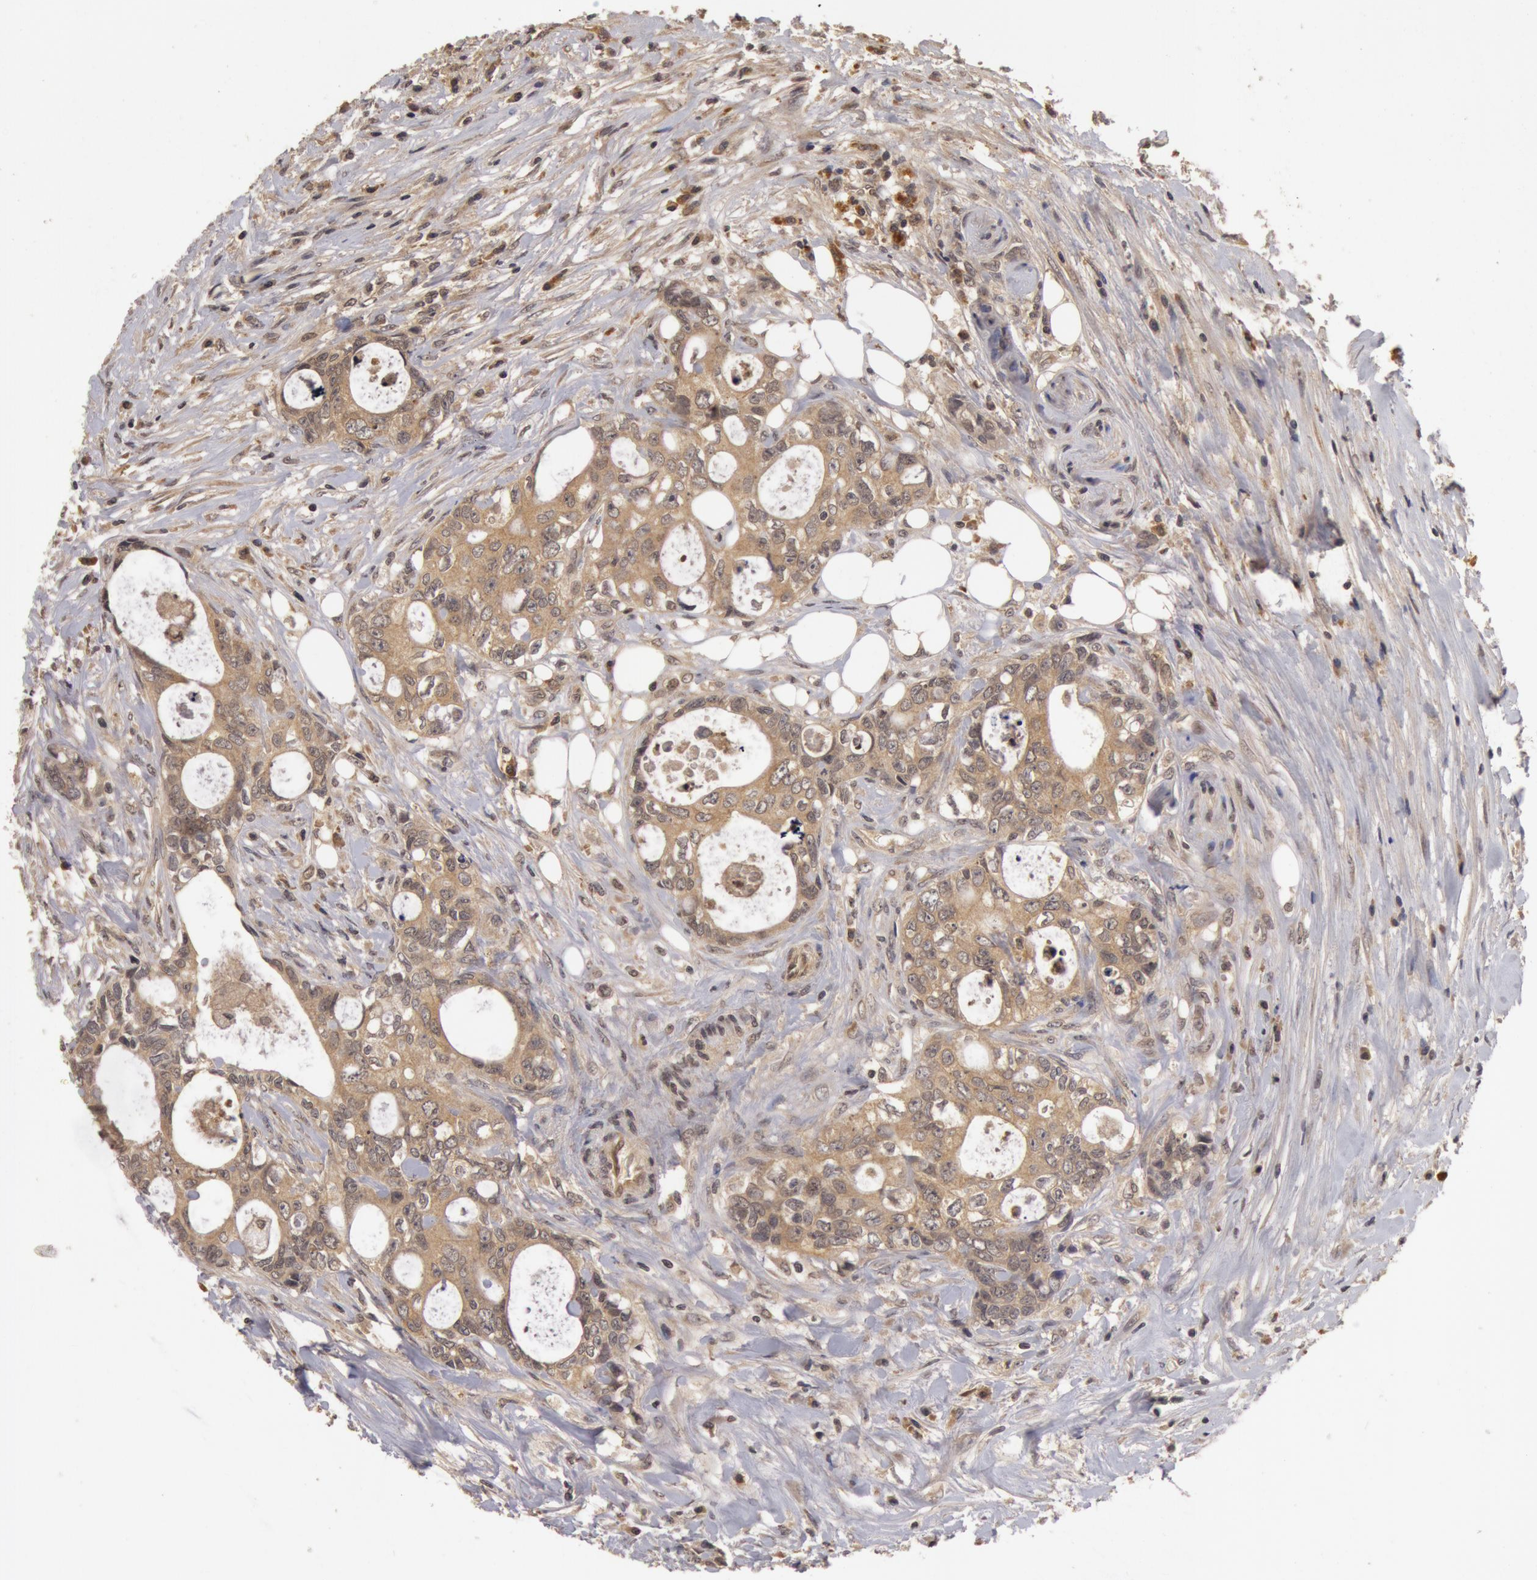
{"staining": {"intensity": "negative", "quantity": "none", "location": "none"}, "tissue": "colorectal cancer", "cell_type": "Tumor cells", "image_type": "cancer", "snomed": [{"axis": "morphology", "description": "Adenocarcinoma, NOS"}, {"axis": "topography", "description": "Rectum"}], "caption": "Tumor cells are negative for brown protein staining in colorectal cancer.", "gene": "BCHE", "patient": {"sex": "female", "age": 57}}